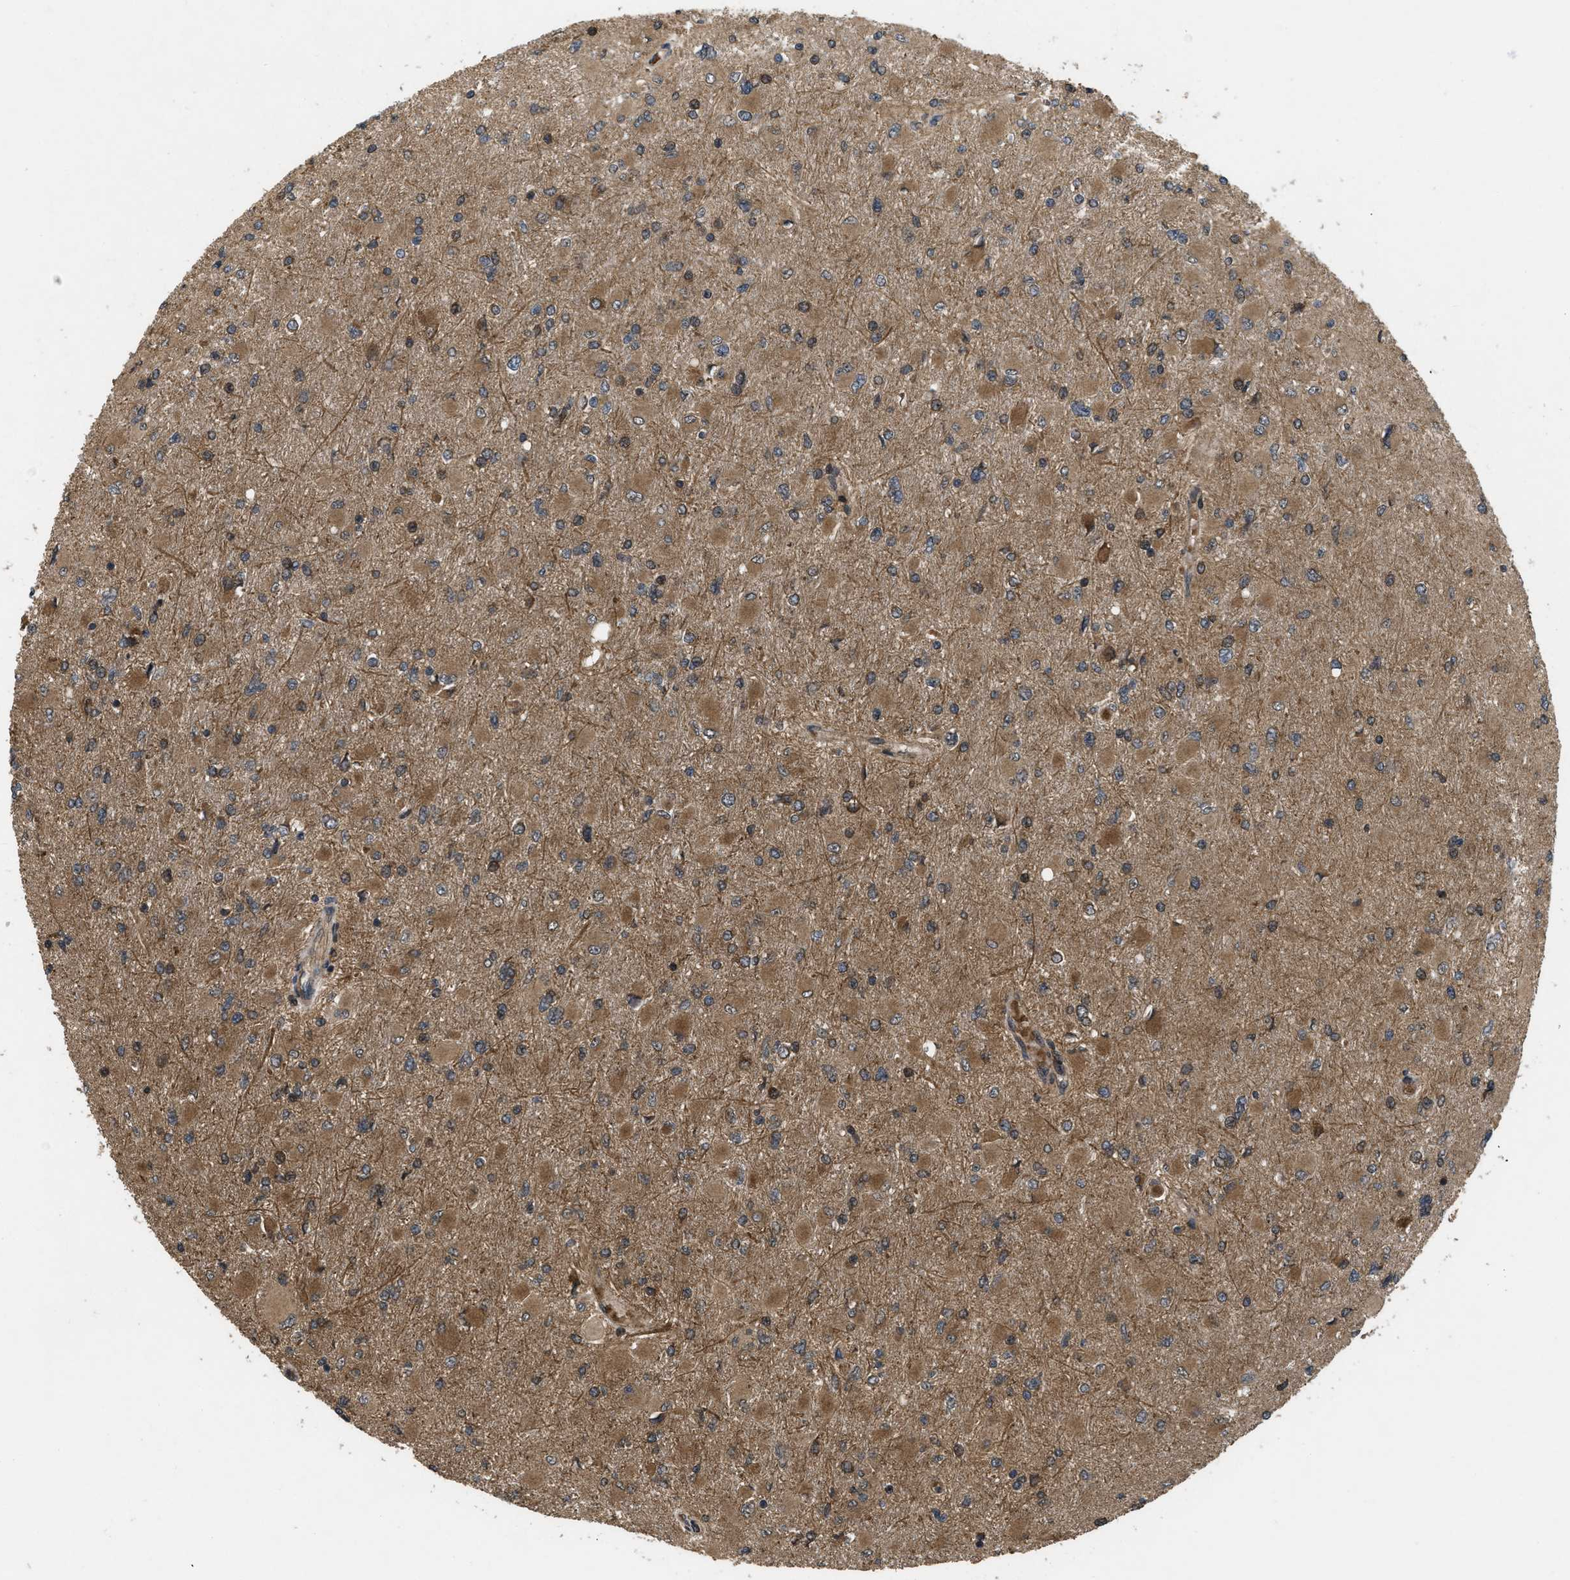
{"staining": {"intensity": "negative", "quantity": "none", "location": "none"}, "tissue": "glioma", "cell_type": "Tumor cells", "image_type": "cancer", "snomed": [{"axis": "morphology", "description": "Glioma, malignant, High grade"}, {"axis": "topography", "description": "Cerebral cortex"}], "caption": "Protein analysis of glioma demonstrates no significant staining in tumor cells.", "gene": "SPTLC1", "patient": {"sex": "female", "age": 36}}